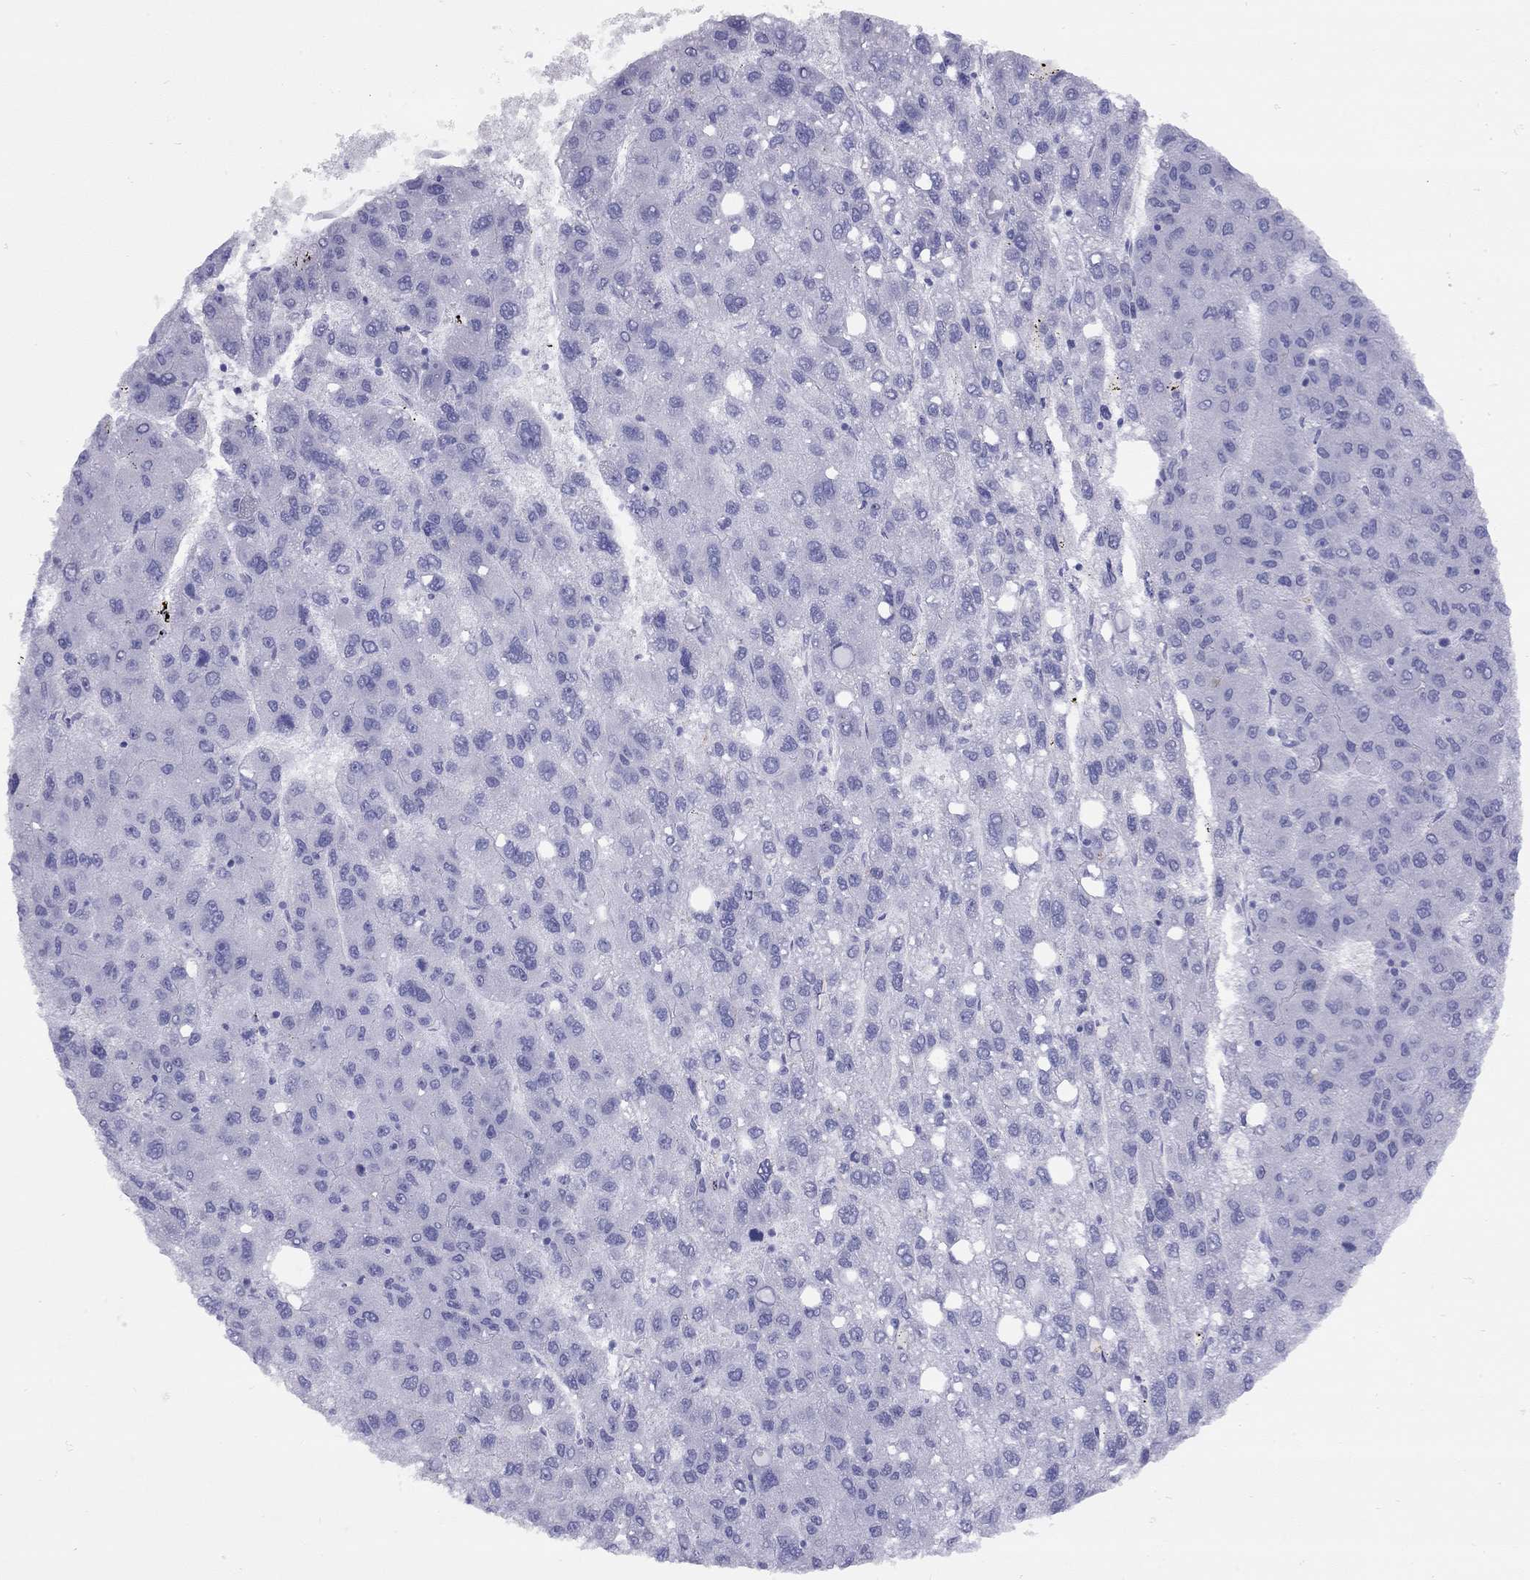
{"staining": {"intensity": "negative", "quantity": "none", "location": "none"}, "tissue": "liver cancer", "cell_type": "Tumor cells", "image_type": "cancer", "snomed": [{"axis": "morphology", "description": "Carcinoma, Hepatocellular, NOS"}, {"axis": "topography", "description": "Liver"}], "caption": "Immunohistochemistry (IHC) micrograph of neoplastic tissue: hepatocellular carcinoma (liver) stained with DAB (3,3'-diaminobenzidine) exhibits no significant protein expression in tumor cells.", "gene": "GRIA2", "patient": {"sex": "female", "age": 82}}